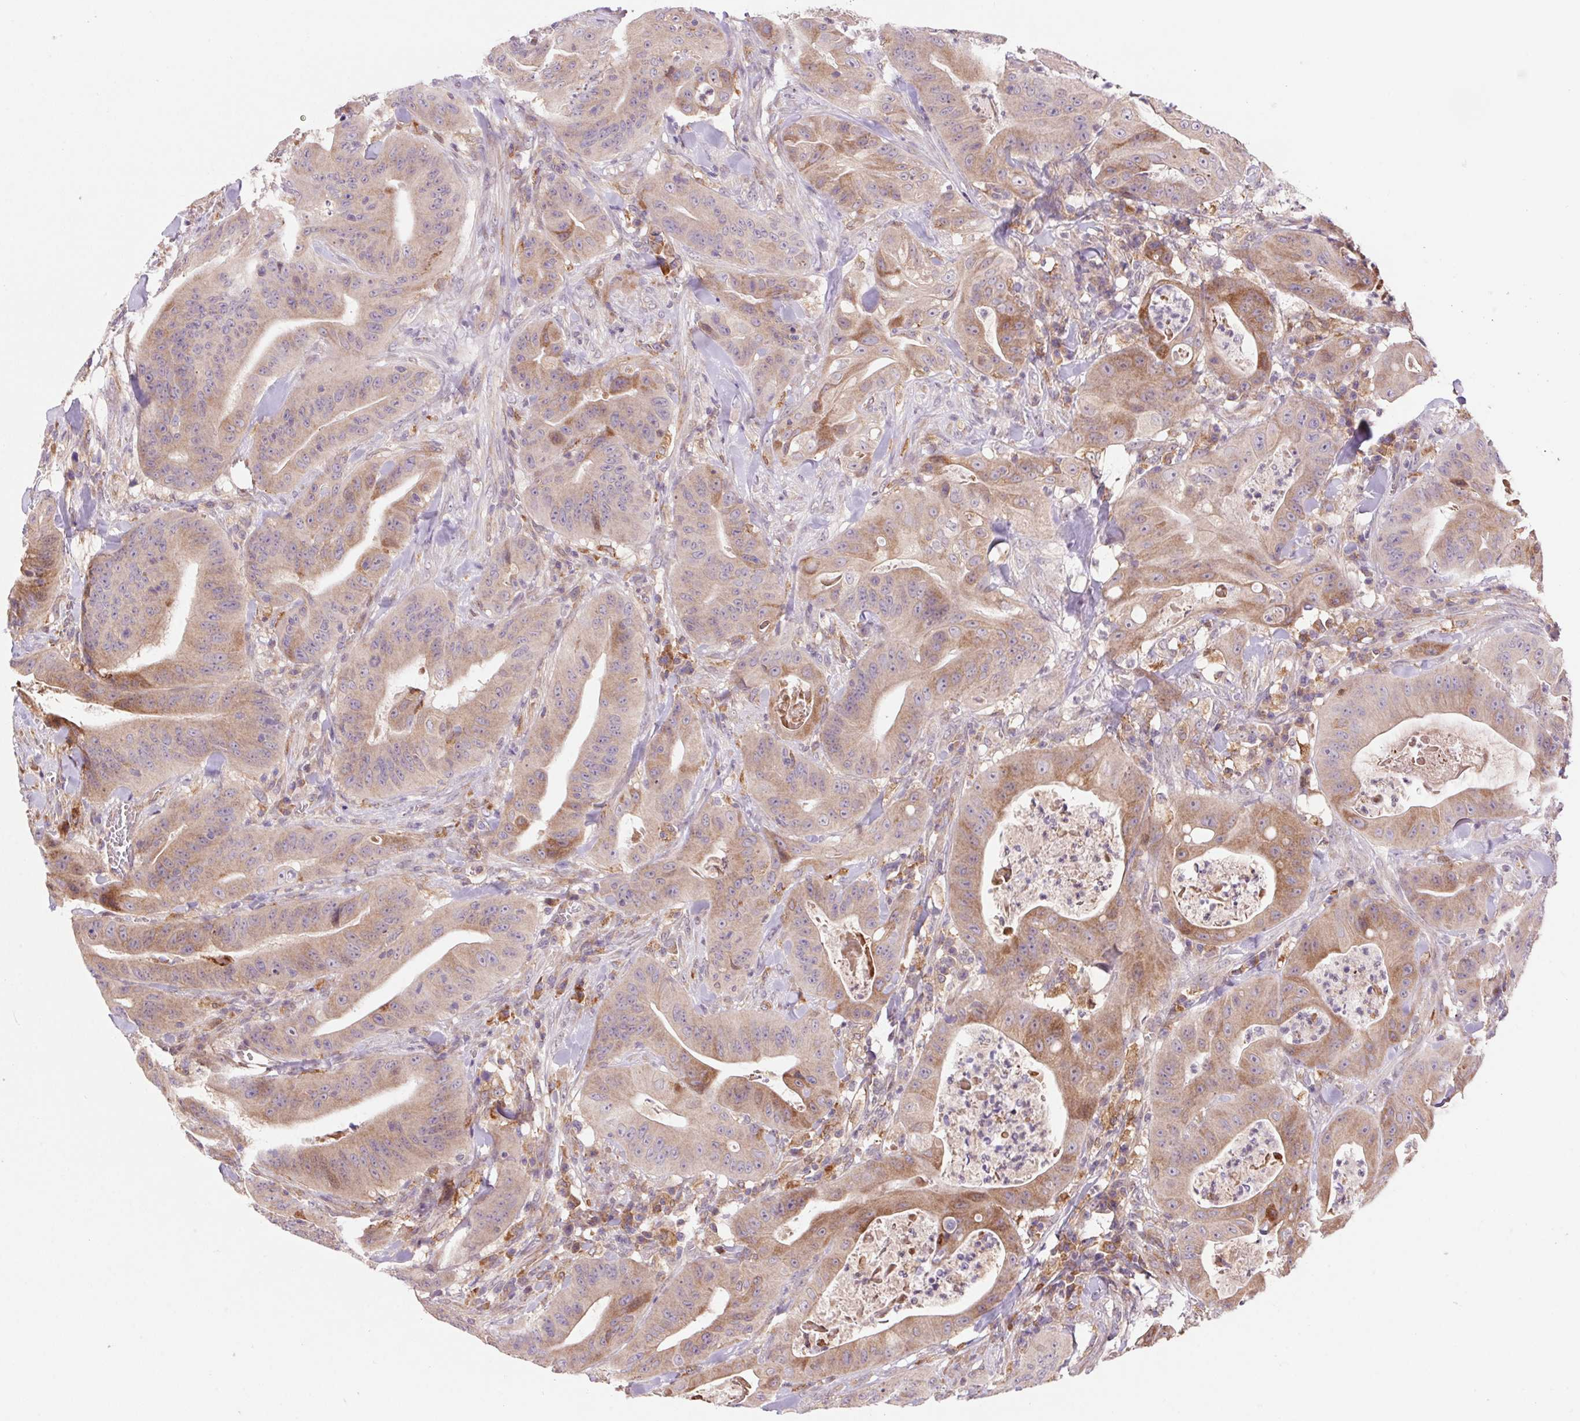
{"staining": {"intensity": "moderate", "quantity": "25%-75%", "location": "cytoplasmic/membranous"}, "tissue": "colorectal cancer", "cell_type": "Tumor cells", "image_type": "cancer", "snomed": [{"axis": "morphology", "description": "Adenocarcinoma, NOS"}, {"axis": "topography", "description": "Colon"}], "caption": "Brown immunohistochemical staining in colorectal cancer exhibits moderate cytoplasmic/membranous staining in approximately 25%-75% of tumor cells.", "gene": "KLHL20", "patient": {"sex": "male", "age": 33}}